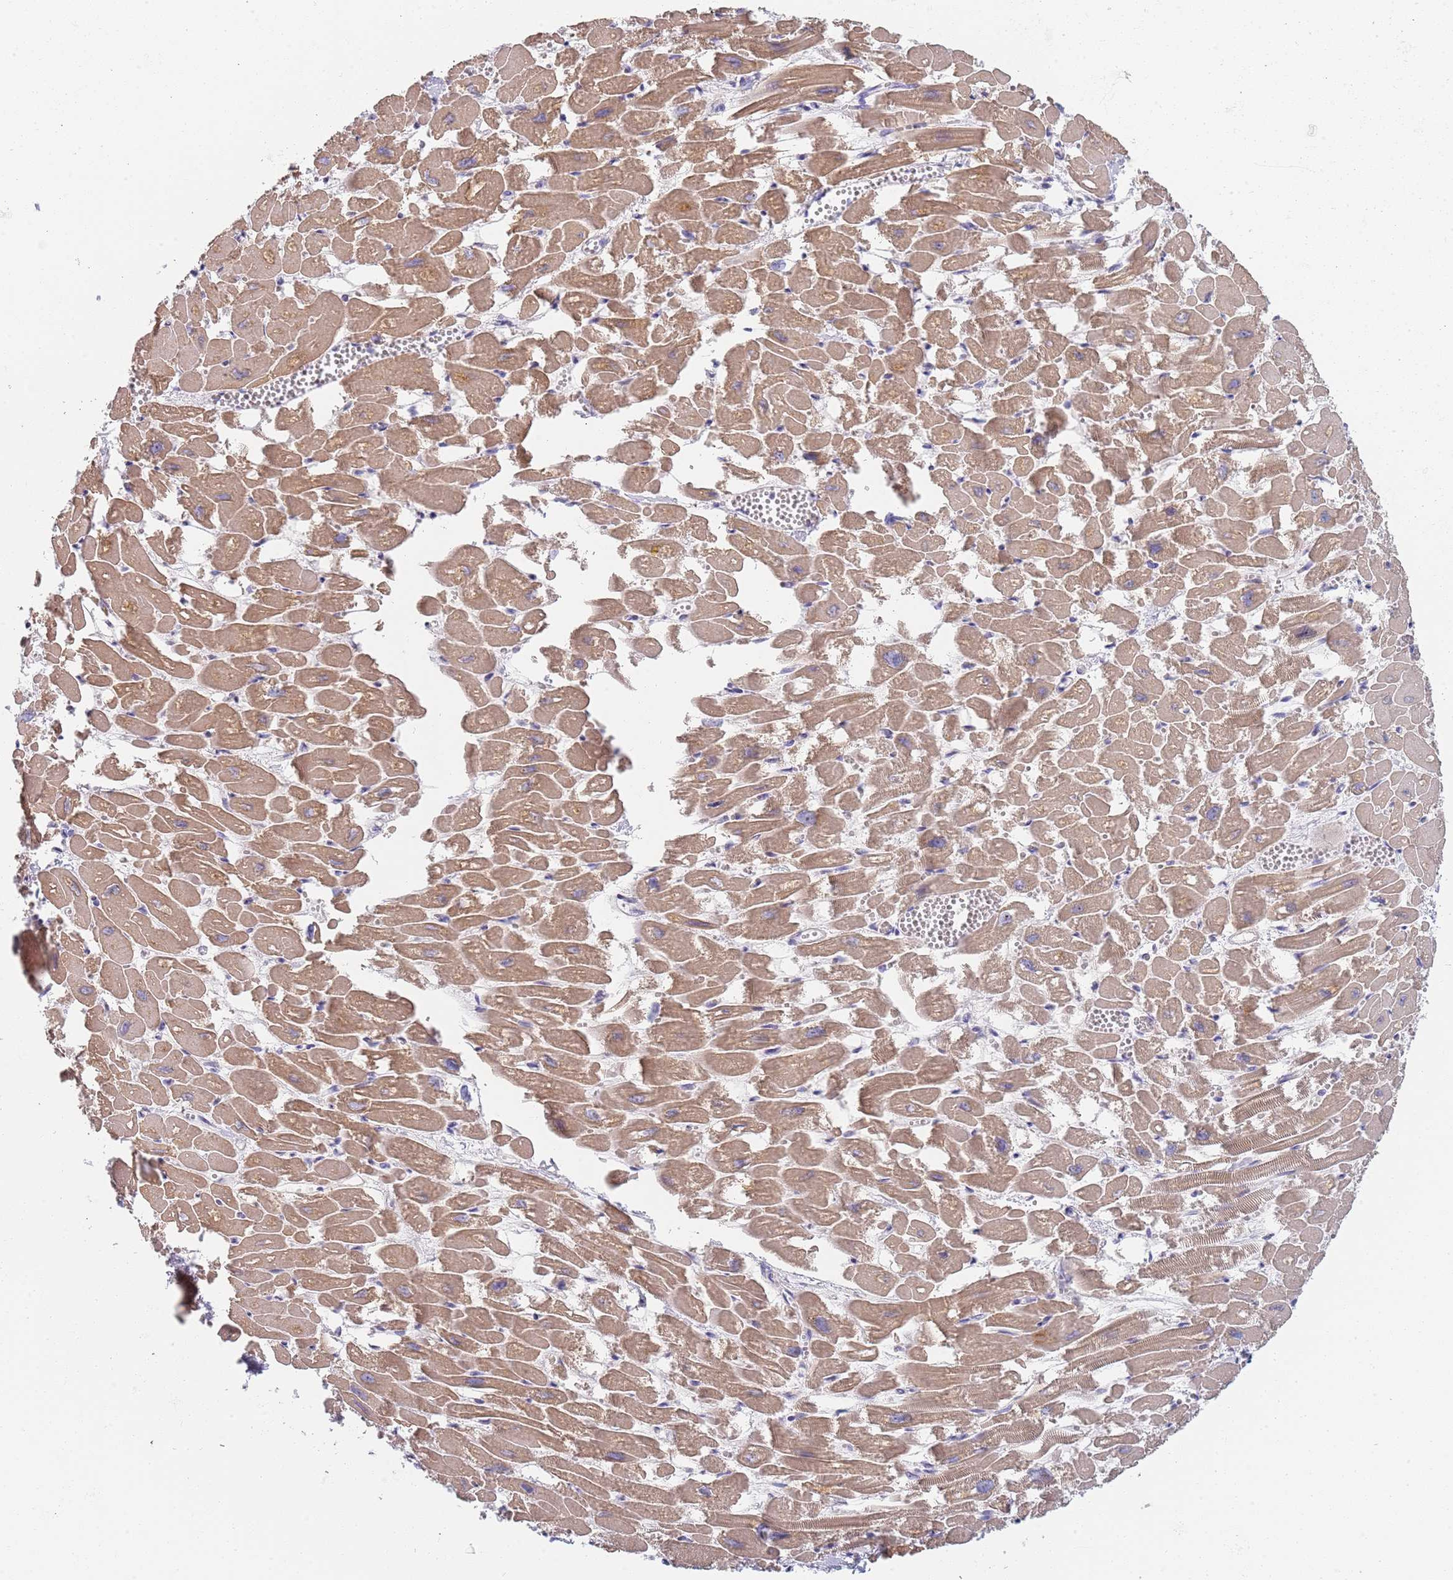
{"staining": {"intensity": "moderate", "quantity": ">75%", "location": "cytoplasmic/membranous"}, "tissue": "heart muscle", "cell_type": "Cardiomyocytes", "image_type": "normal", "snomed": [{"axis": "morphology", "description": "Normal tissue, NOS"}, {"axis": "topography", "description": "Heart"}], "caption": "Immunohistochemistry (IHC) photomicrograph of benign heart muscle stained for a protein (brown), which reveals medium levels of moderate cytoplasmic/membranous positivity in about >75% of cardiomyocytes.", "gene": "PLCL2", "patient": {"sex": "male", "age": 54}}